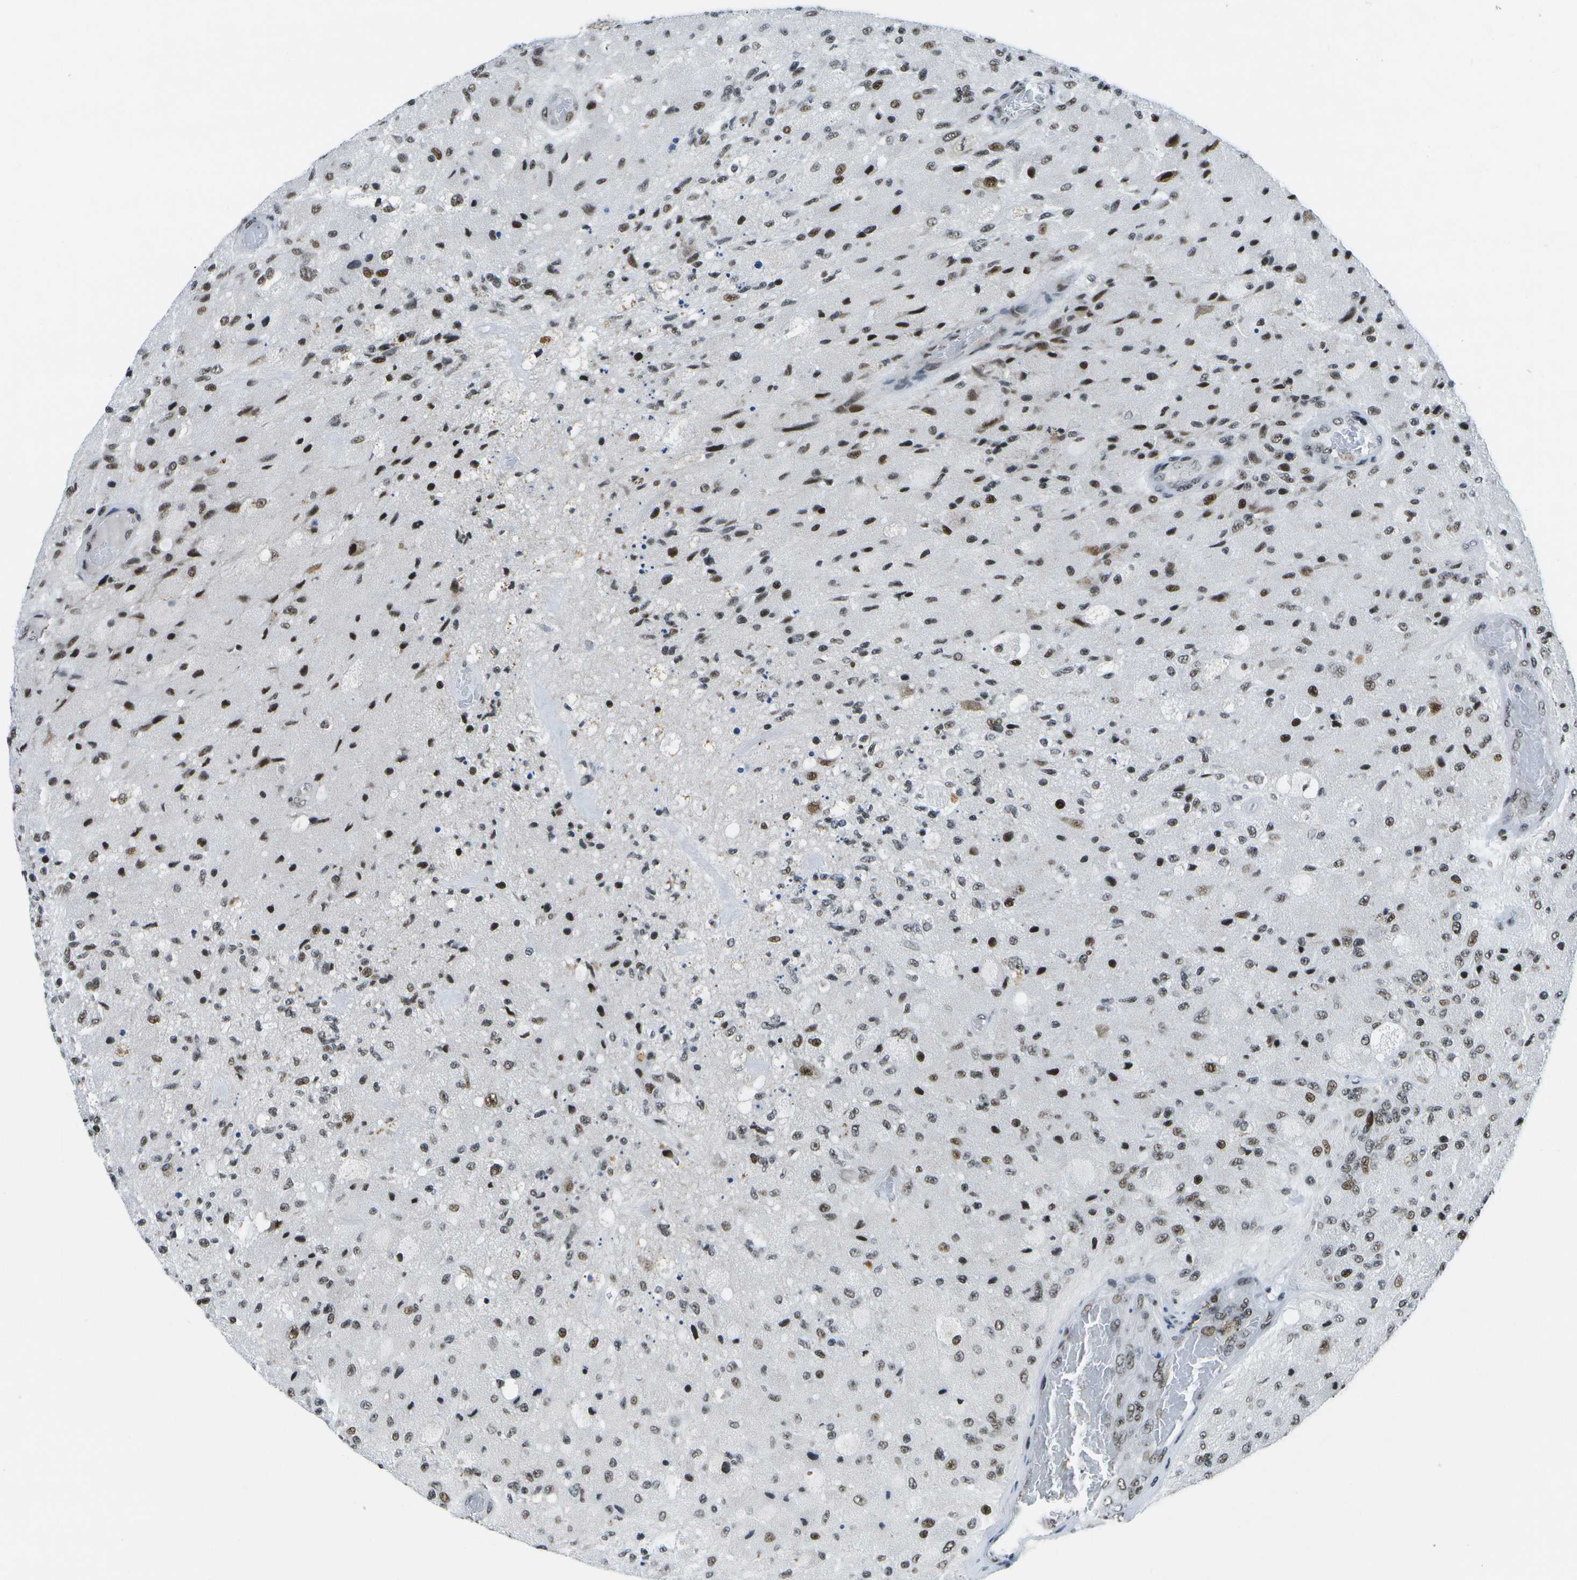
{"staining": {"intensity": "moderate", "quantity": "25%-75%", "location": "nuclear"}, "tissue": "glioma", "cell_type": "Tumor cells", "image_type": "cancer", "snomed": [{"axis": "morphology", "description": "Normal tissue, NOS"}, {"axis": "morphology", "description": "Glioma, malignant, High grade"}, {"axis": "topography", "description": "Cerebral cortex"}], "caption": "Immunohistochemistry (IHC) histopathology image of neoplastic tissue: glioma stained using immunohistochemistry exhibits medium levels of moderate protein expression localized specifically in the nuclear of tumor cells, appearing as a nuclear brown color.", "gene": "NSRP1", "patient": {"sex": "male", "age": 77}}